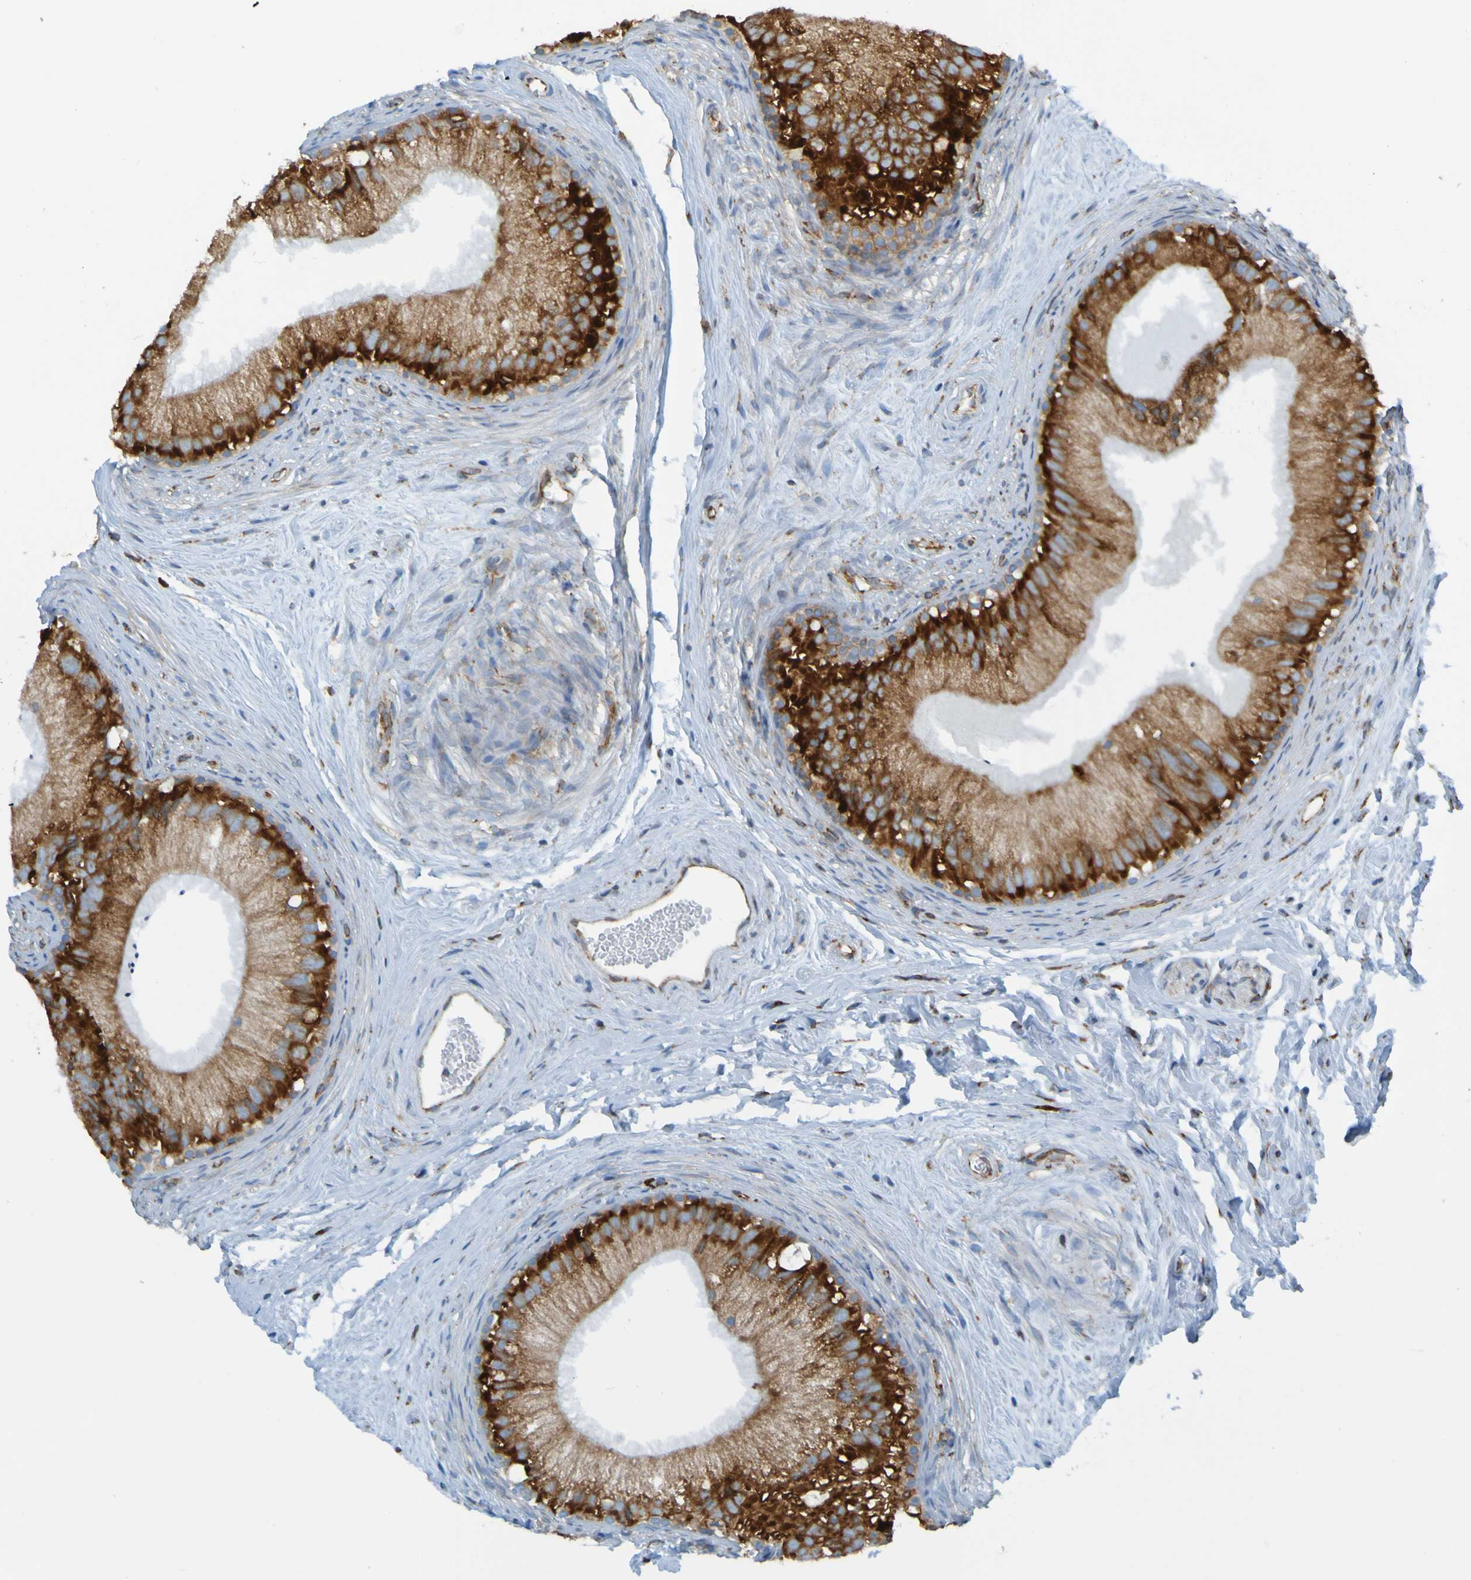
{"staining": {"intensity": "moderate", "quantity": ">75%", "location": "cytoplasmic/membranous"}, "tissue": "epididymis", "cell_type": "Glandular cells", "image_type": "normal", "snomed": [{"axis": "morphology", "description": "Normal tissue, NOS"}, {"axis": "topography", "description": "Epididymis"}], "caption": "Immunohistochemistry of unremarkable human epididymis displays medium levels of moderate cytoplasmic/membranous staining in approximately >75% of glandular cells.", "gene": "SSR1", "patient": {"sex": "male", "age": 56}}